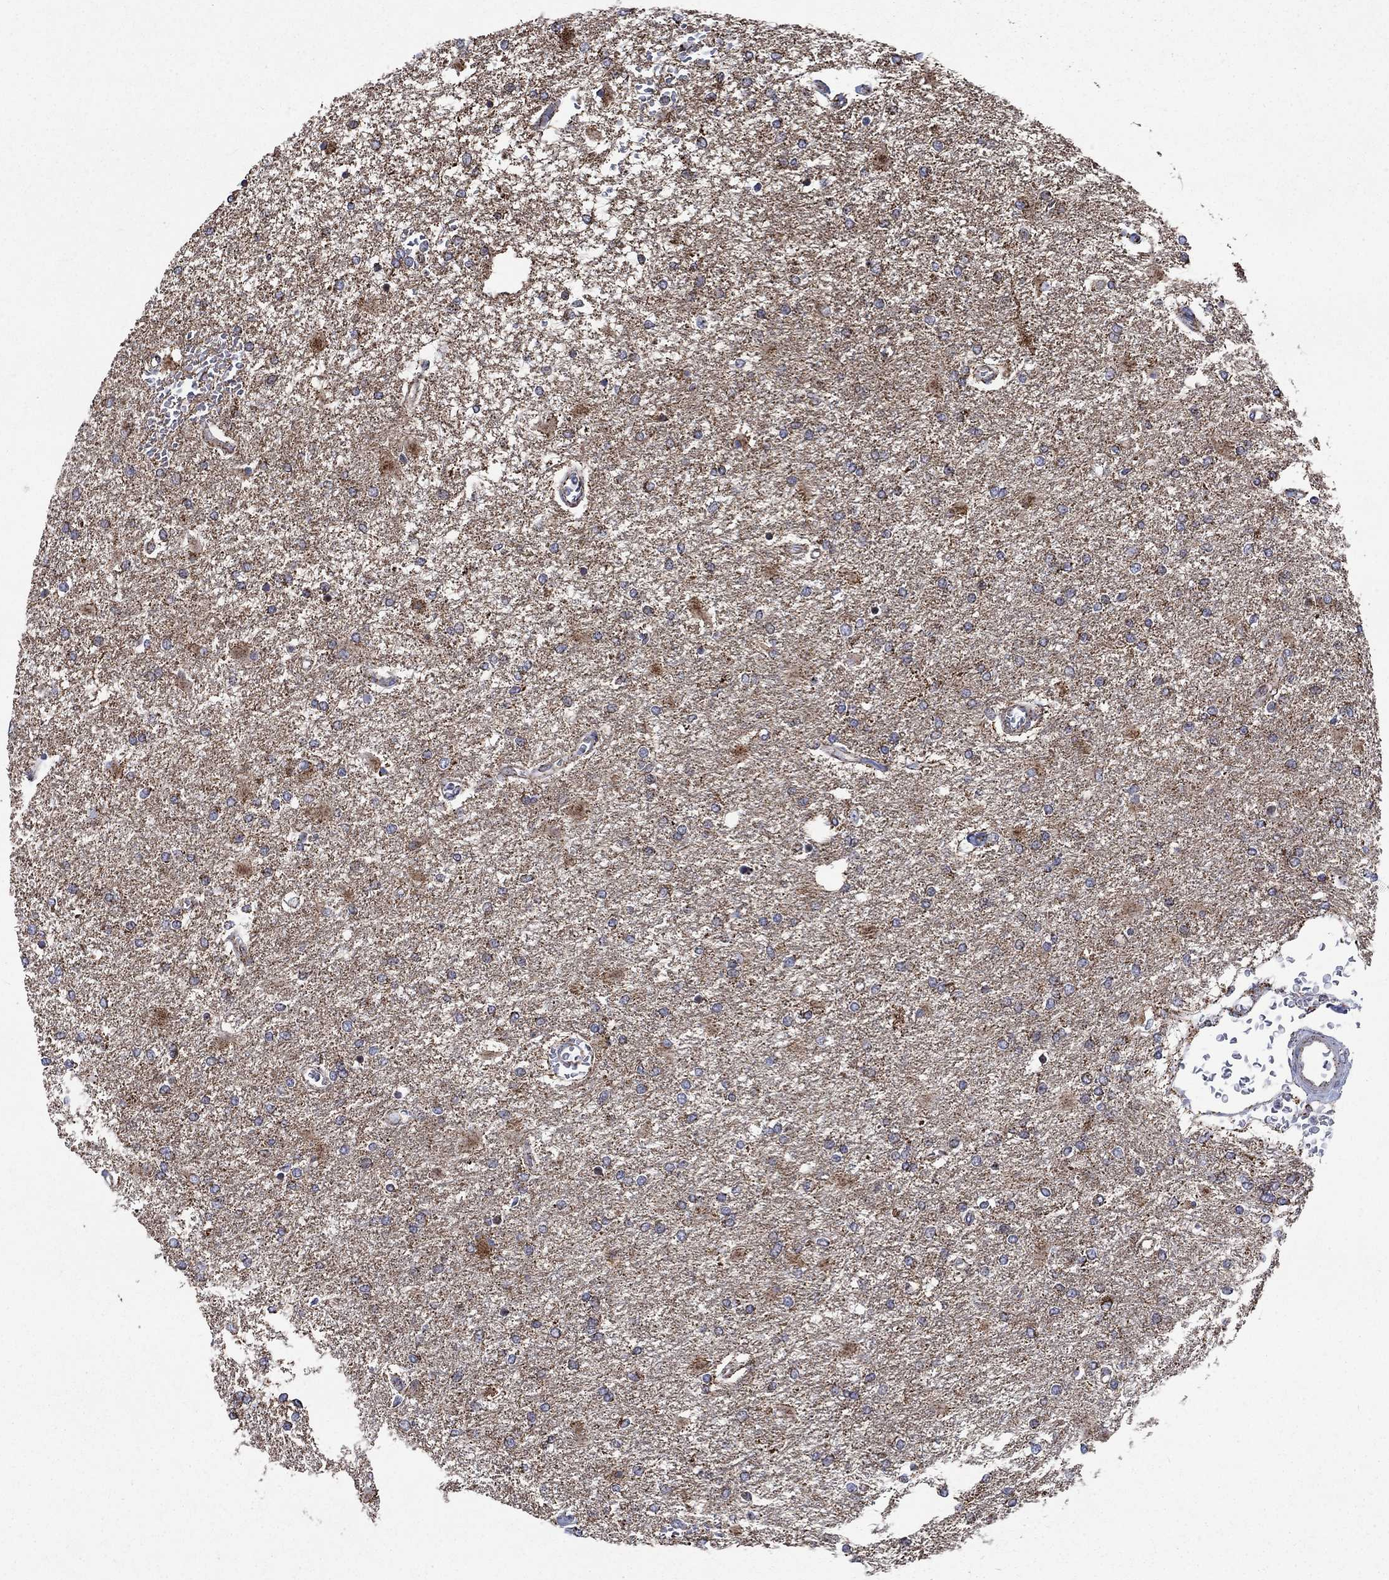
{"staining": {"intensity": "negative", "quantity": "none", "location": "none"}, "tissue": "glioma", "cell_type": "Tumor cells", "image_type": "cancer", "snomed": [{"axis": "morphology", "description": "Glioma, malignant, High grade"}, {"axis": "topography", "description": "Cerebral cortex"}], "caption": "An immunohistochemistry (IHC) histopathology image of malignant glioma (high-grade) is shown. There is no staining in tumor cells of malignant glioma (high-grade).", "gene": "MOAP1", "patient": {"sex": "male", "age": 79}}